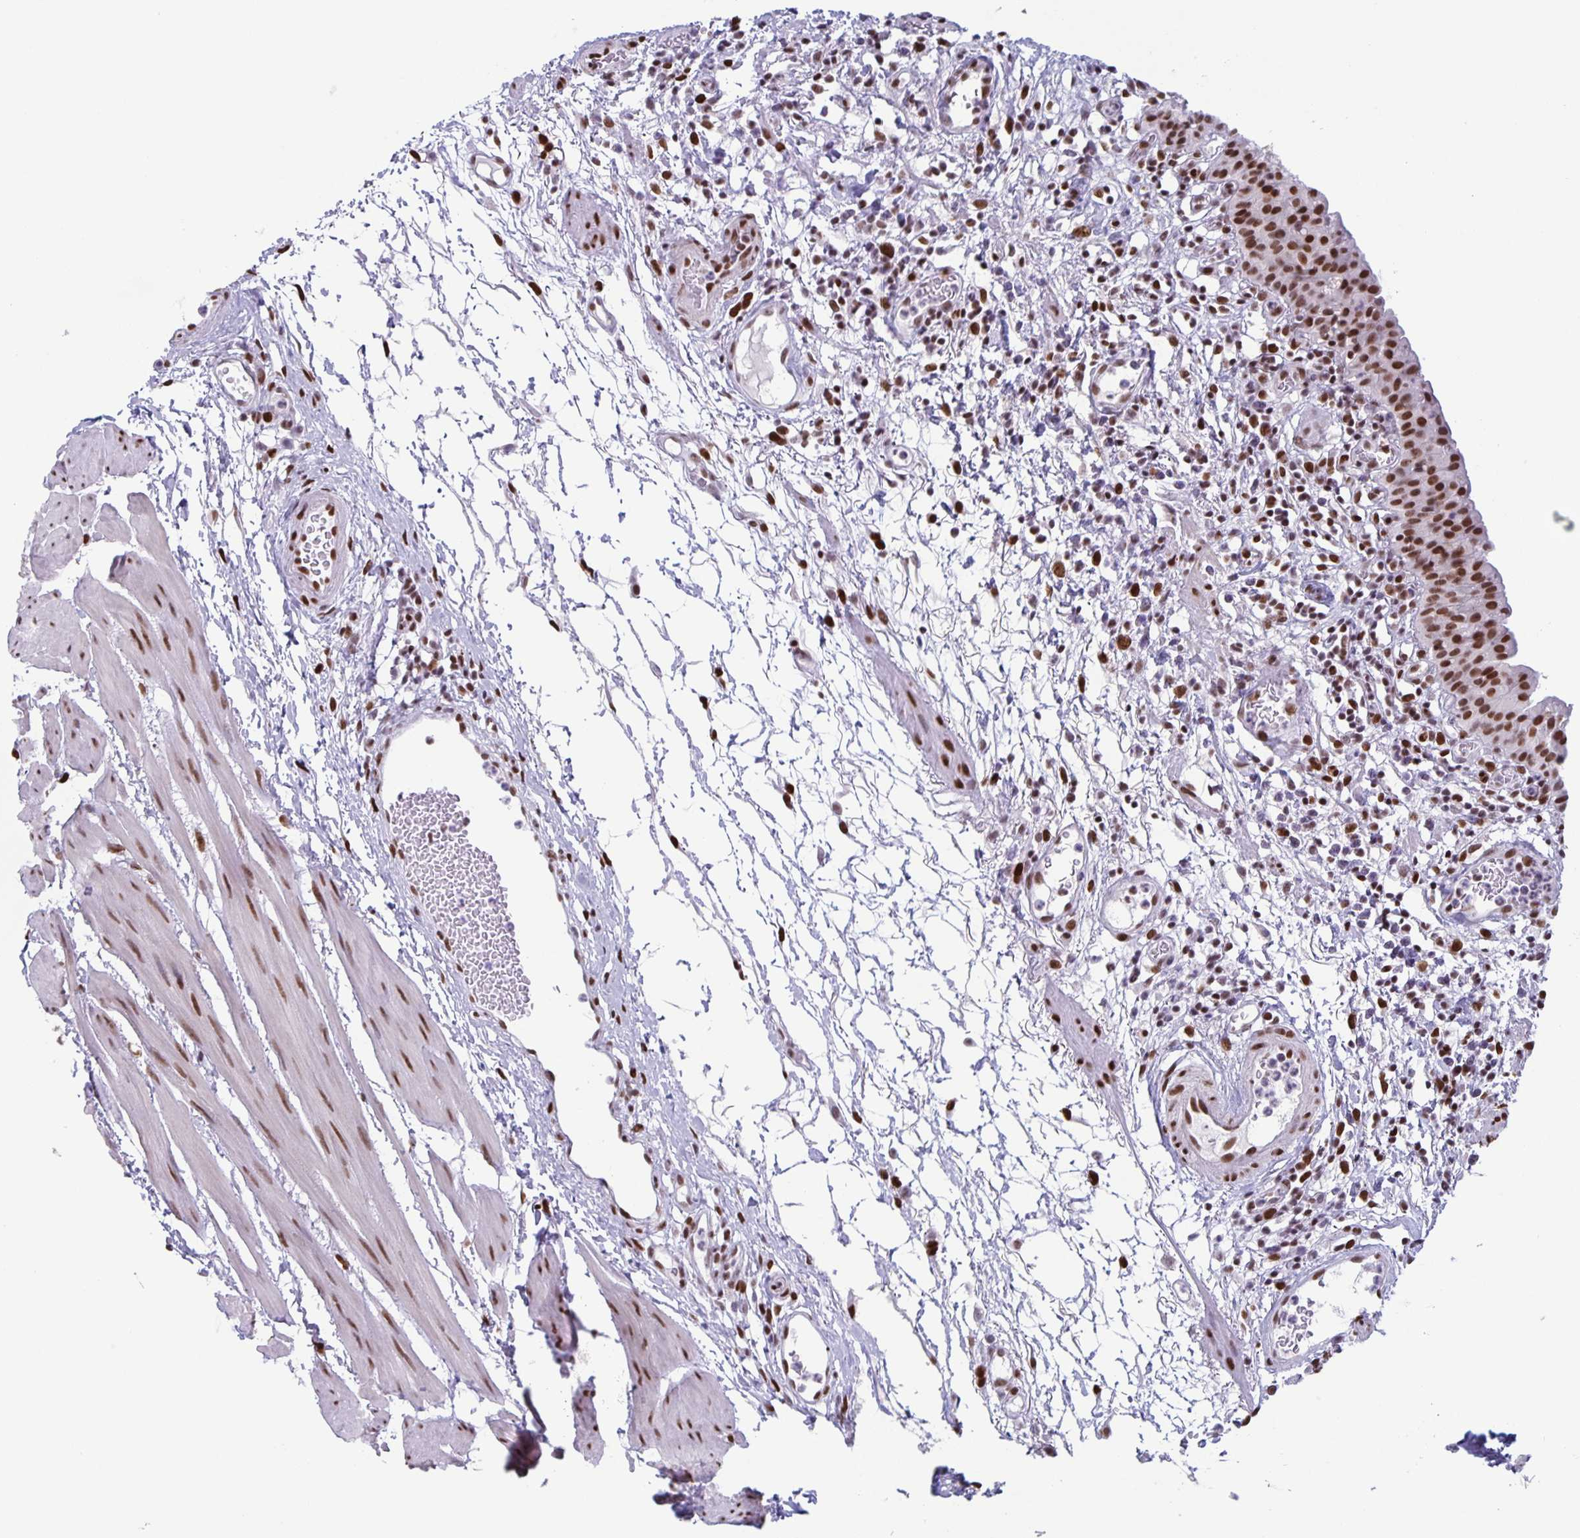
{"staining": {"intensity": "strong", "quantity": ">75%", "location": "nuclear"}, "tissue": "urinary bladder", "cell_type": "Urothelial cells", "image_type": "normal", "snomed": [{"axis": "morphology", "description": "Normal tissue, NOS"}, {"axis": "morphology", "description": "Inflammation, NOS"}, {"axis": "topography", "description": "Urinary bladder"}], "caption": "Urinary bladder stained for a protein demonstrates strong nuclear positivity in urothelial cells.", "gene": "JUND", "patient": {"sex": "male", "age": 57}}